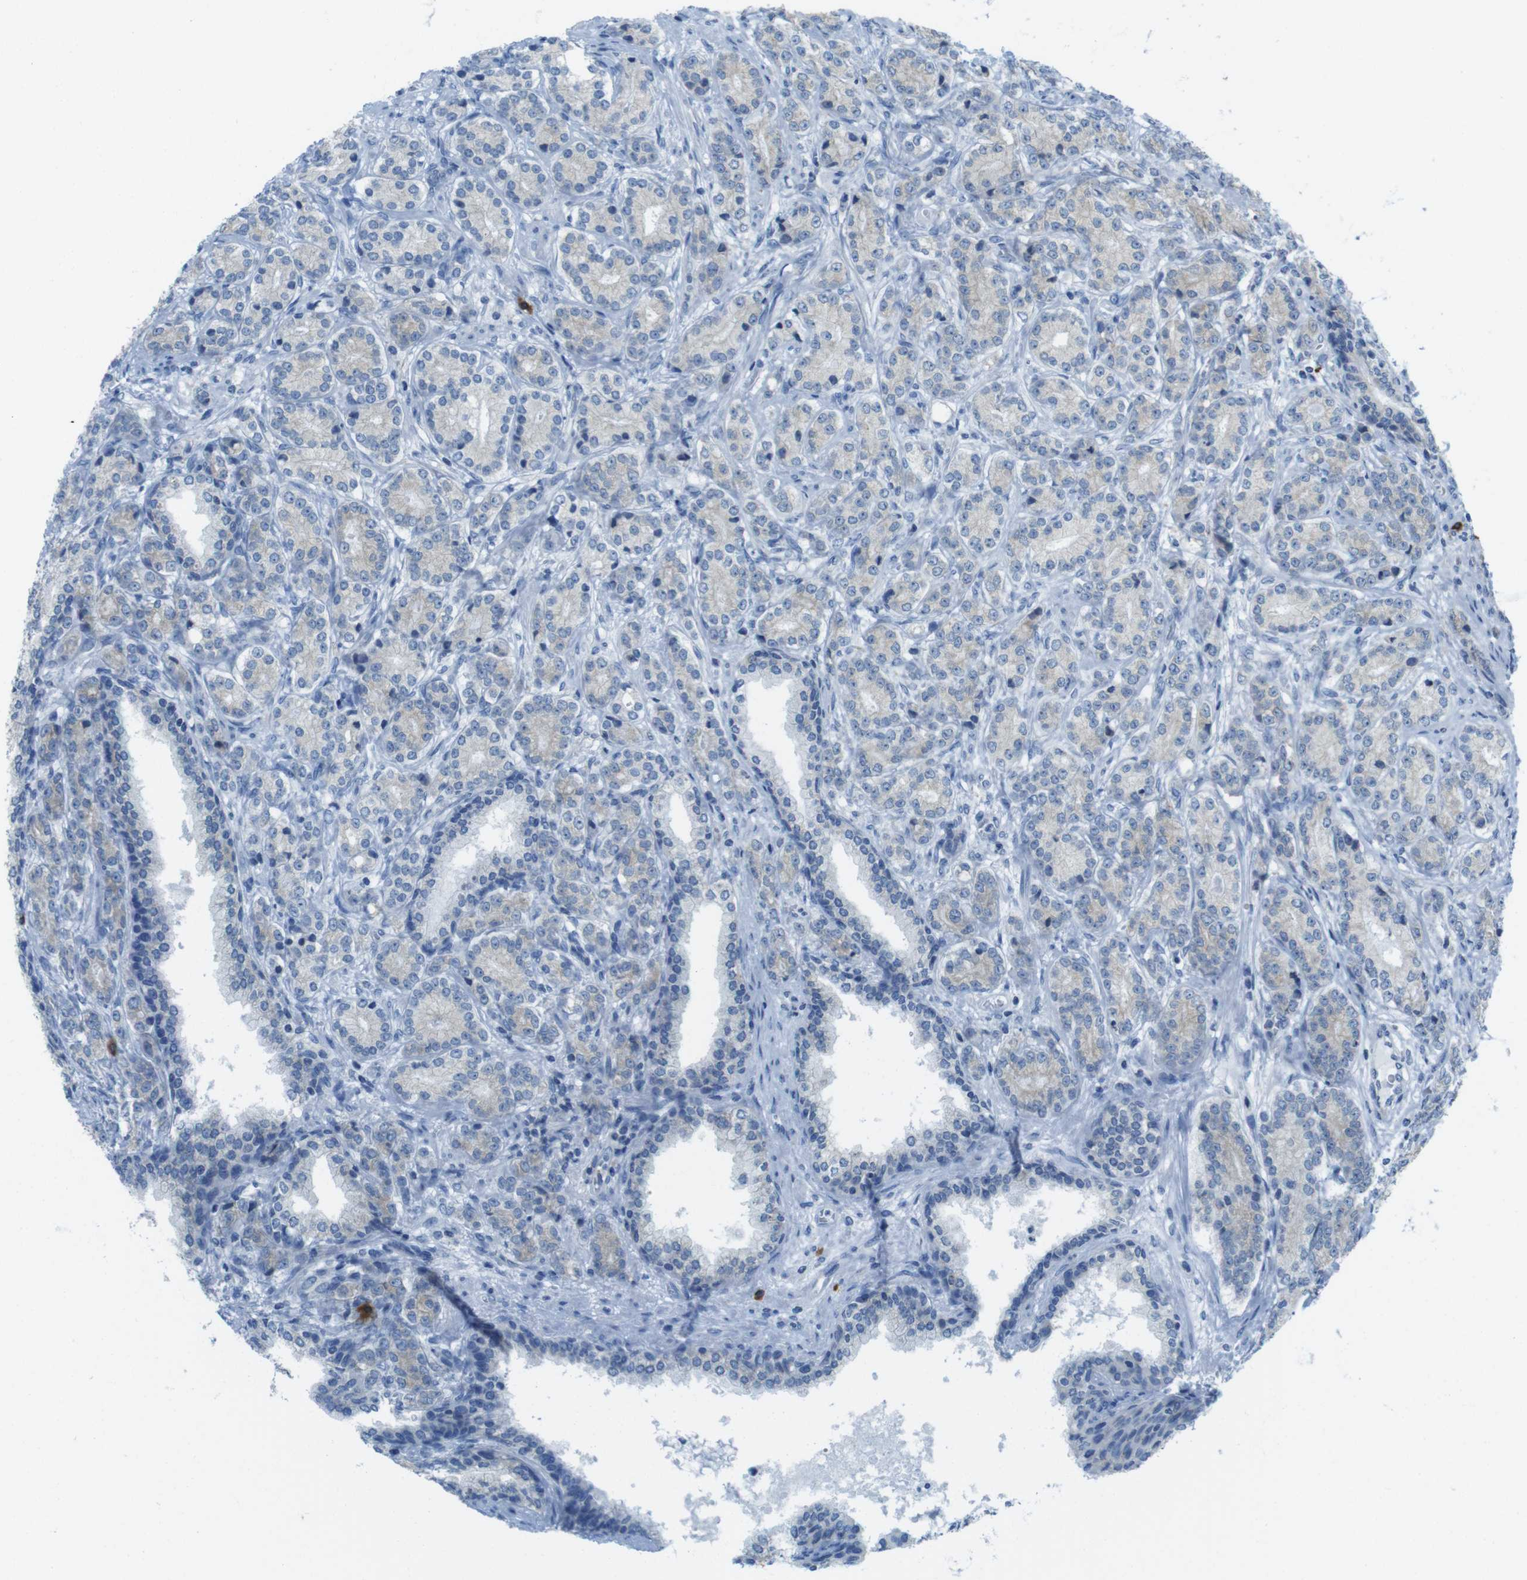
{"staining": {"intensity": "weak", "quantity": ">75%", "location": "cytoplasmic/membranous"}, "tissue": "prostate cancer", "cell_type": "Tumor cells", "image_type": "cancer", "snomed": [{"axis": "morphology", "description": "Adenocarcinoma, High grade"}, {"axis": "topography", "description": "Prostate"}], "caption": "The image reveals immunohistochemical staining of prostate high-grade adenocarcinoma. There is weak cytoplasmic/membranous staining is identified in about >75% of tumor cells.", "gene": "CLPTM1L", "patient": {"sex": "male", "age": 61}}